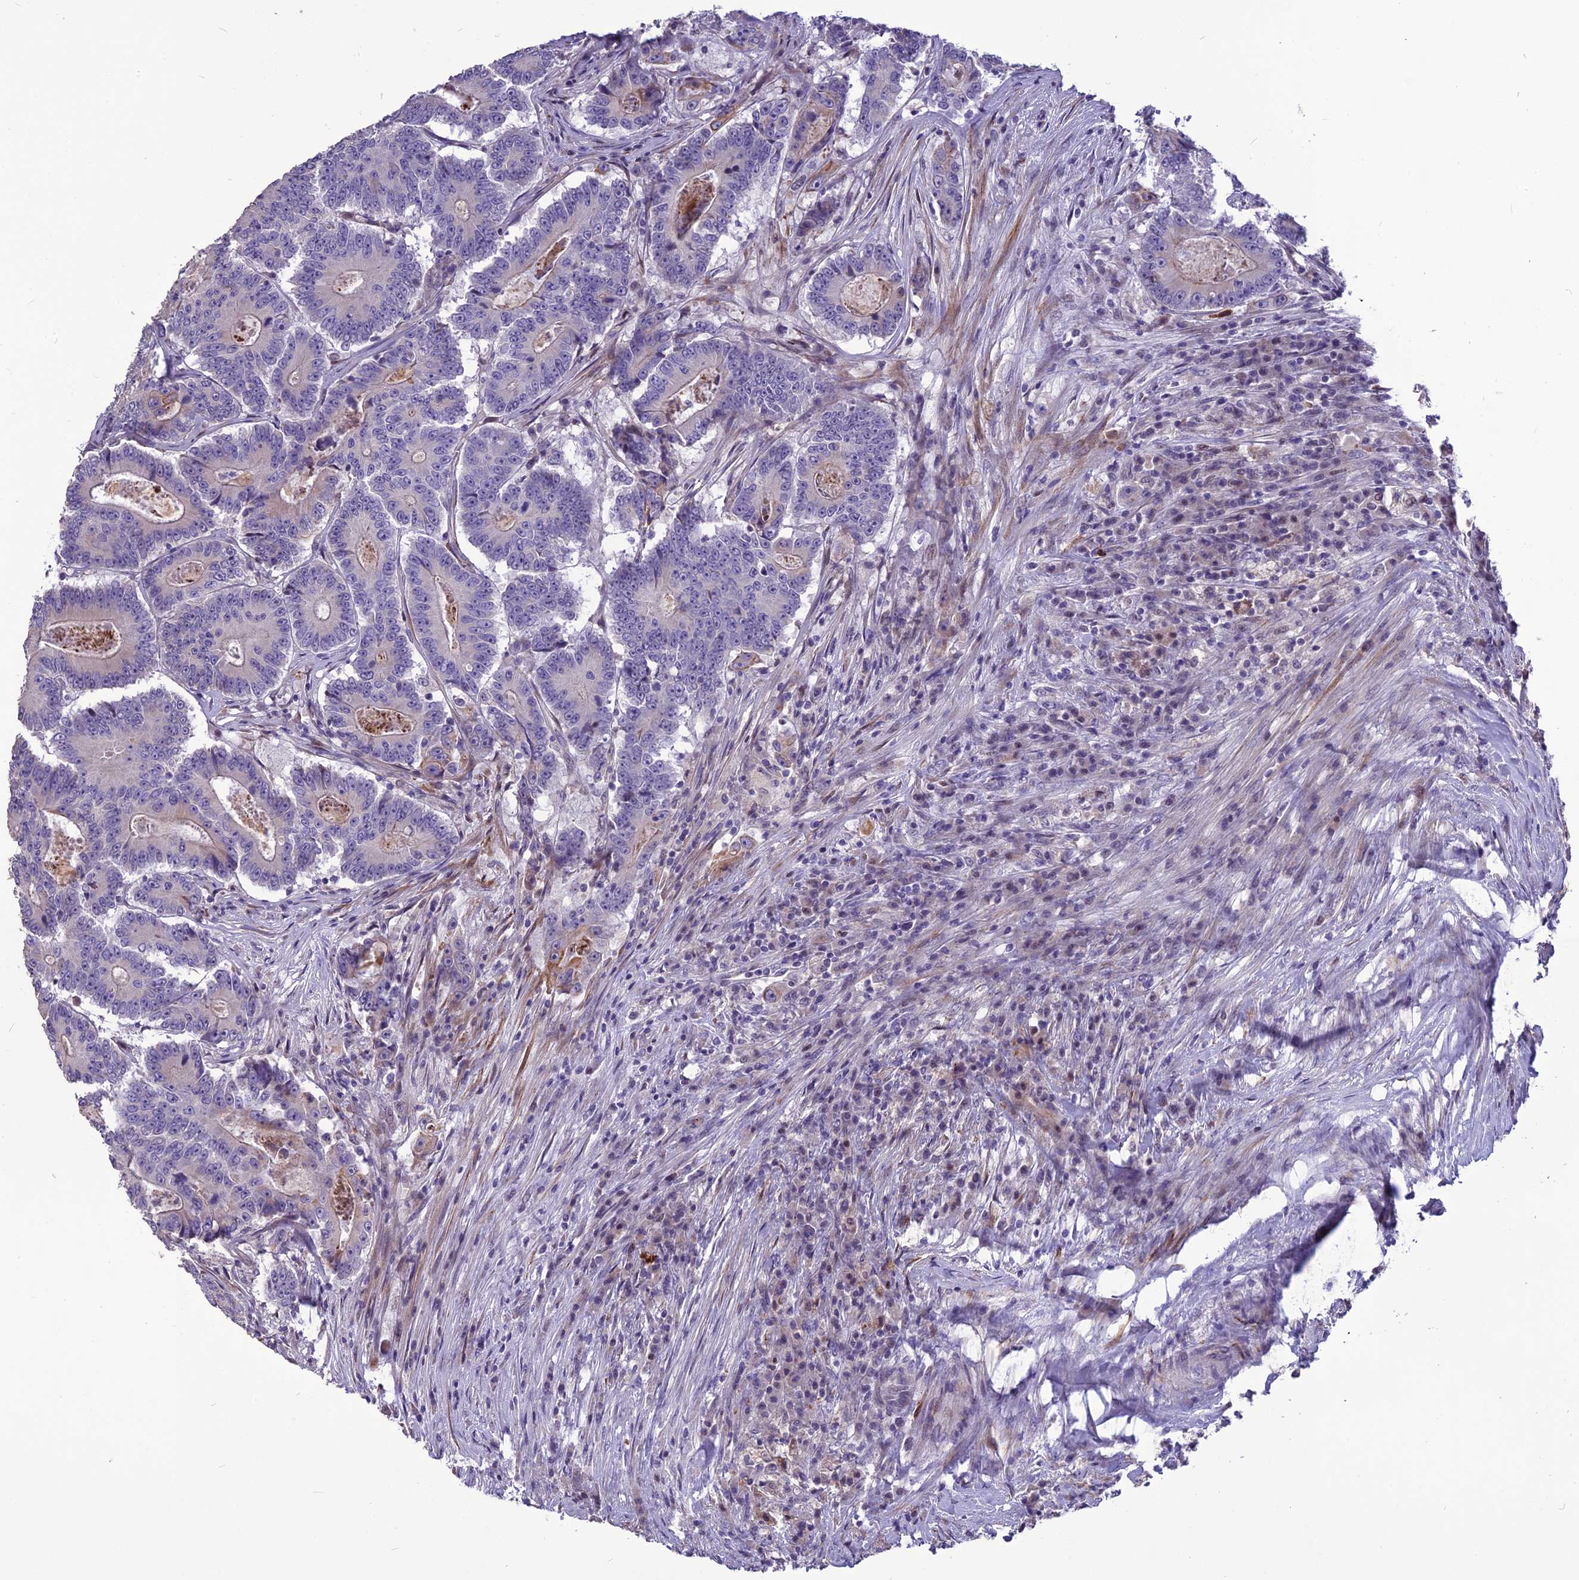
{"staining": {"intensity": "negative", "quantity": "none", "location": "none"}, "tissue": "colorectal cancer", "cell_type": "Tumor cells", "image_type": "cancer", "snomed": [{"axis": "morphology", "description": "Adenocarcinoma, NOS"}, {"axis": "topography", "description": "Colon"}], "caption": "Immunohistochemical staining of human colorectal cancer (adenocarcinoma) reveals no significant staining in tumor cells. Nuclei are stained in blue.", "gene": "SPG21", "patient": {"sex": "male", "age": 83}}